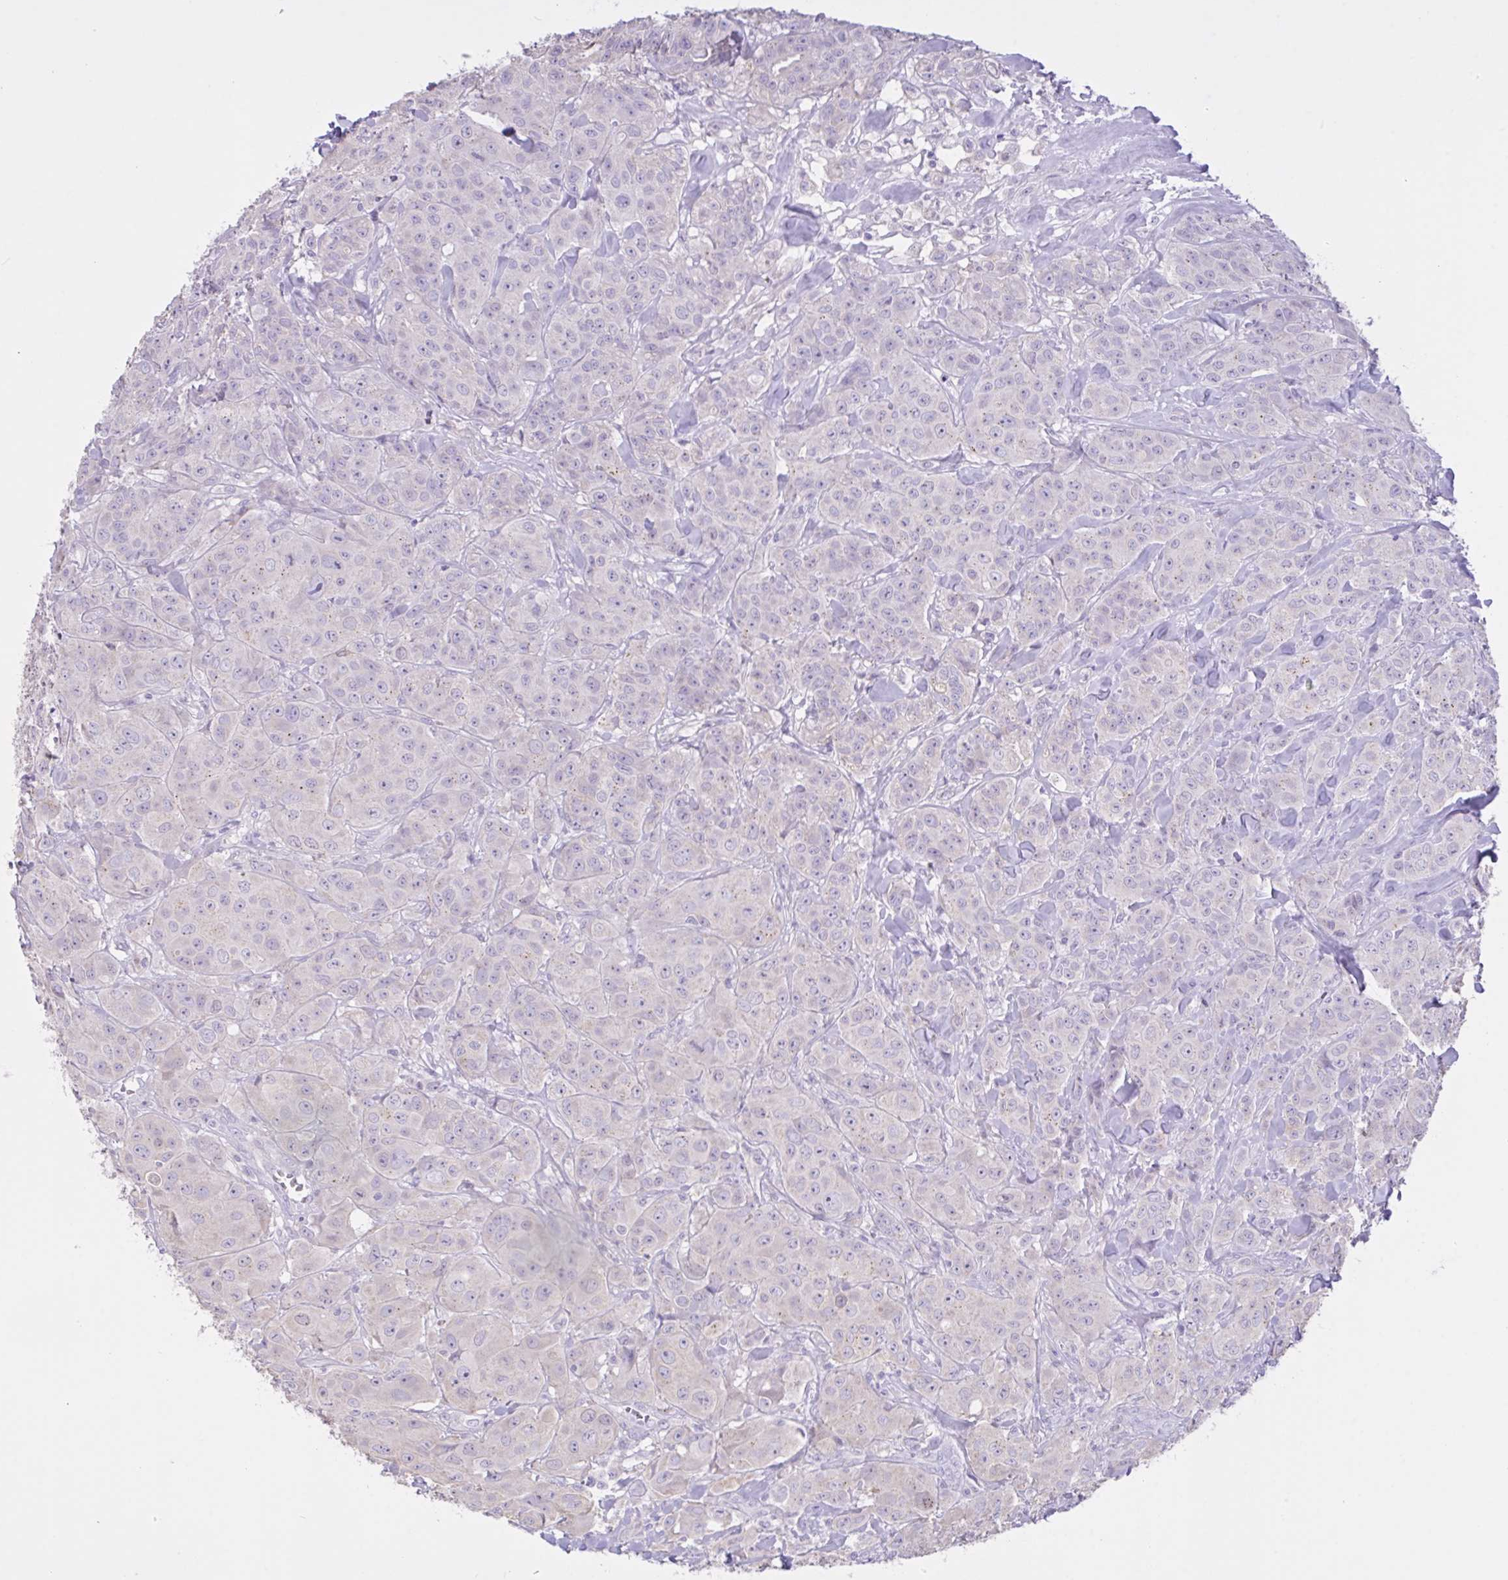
{"staining": {"intensity": "negative", "quantity": "none", "location": "none"}, "tissue": "breast cancer", "cell_type": "Tumor cells", "image_type": "cancer", "snomed": [{"axis": "morphology", "description": "Normal tissue, NOS"}, {"axis": "morphology", "description": "Duct carcinoma"}, {"axis": "topography", "description": "Breast"}], "caption": "Protein analysis of breast intraductal carcinoma demonstrates no significant expression in tumor cells.", "gene": "CST11", "patient": {"sex": "female", "age": 43}}